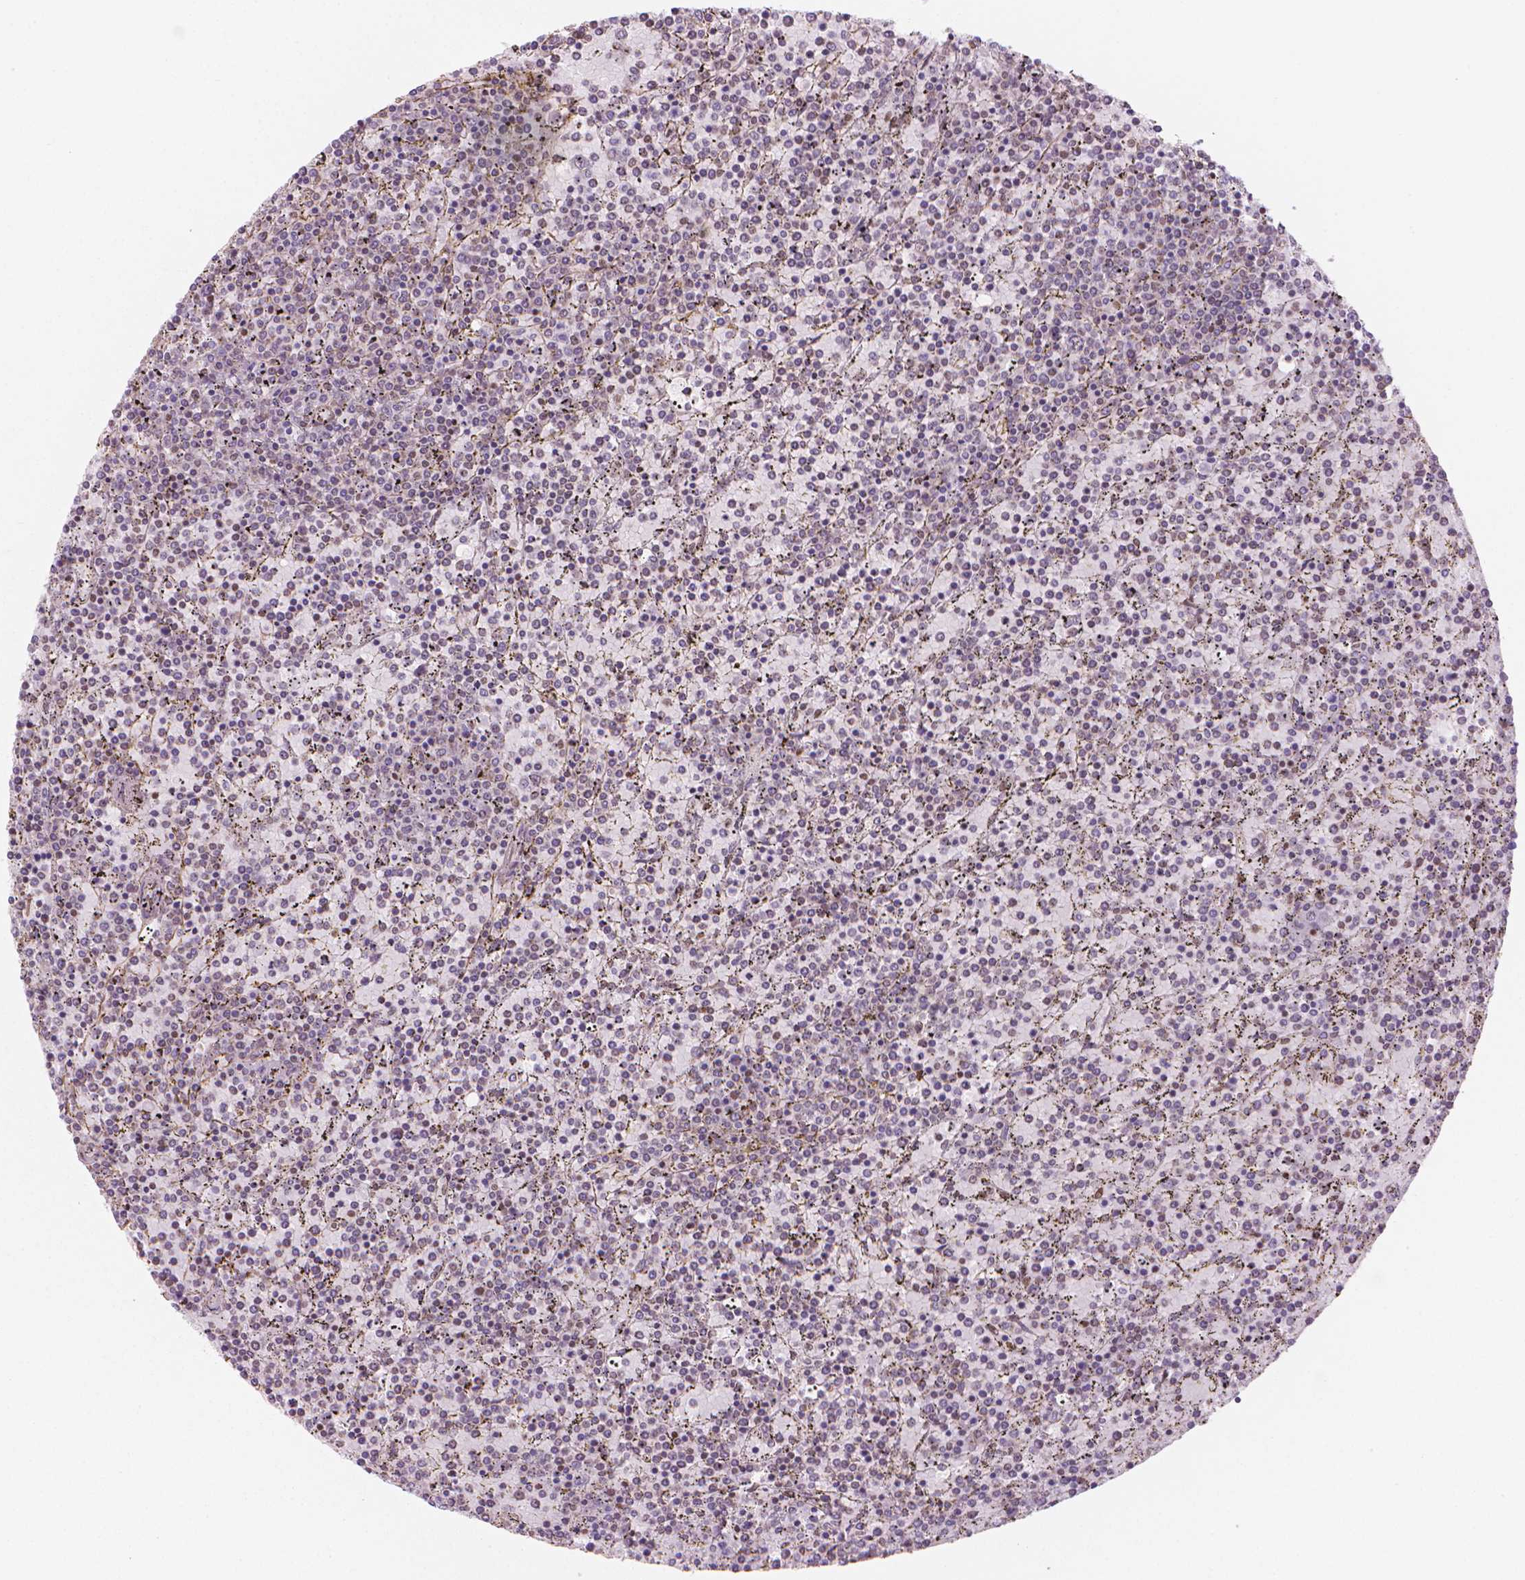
{"staining": {"intensity": "negative", "quantity": "none", "location": "none"}, "tissue": "lymphoma", "cell_type": "Tumor cells", "image_type": "cancer", "snomed": [{"axis": "morphology", "description": "Malignant lymphoma, non-Hodgkin's type, Low grade"}, {"axis": "topography", "description": "Spleen"}], "caption": "This is a micrograph of immunohistochemistry staining of low-grade malignant lymphoma, non-Hodgkin's type, which shows no staining in tumor cells.", "gene": "HOXD4", "patient": {"sex": "female", "age": 77}}